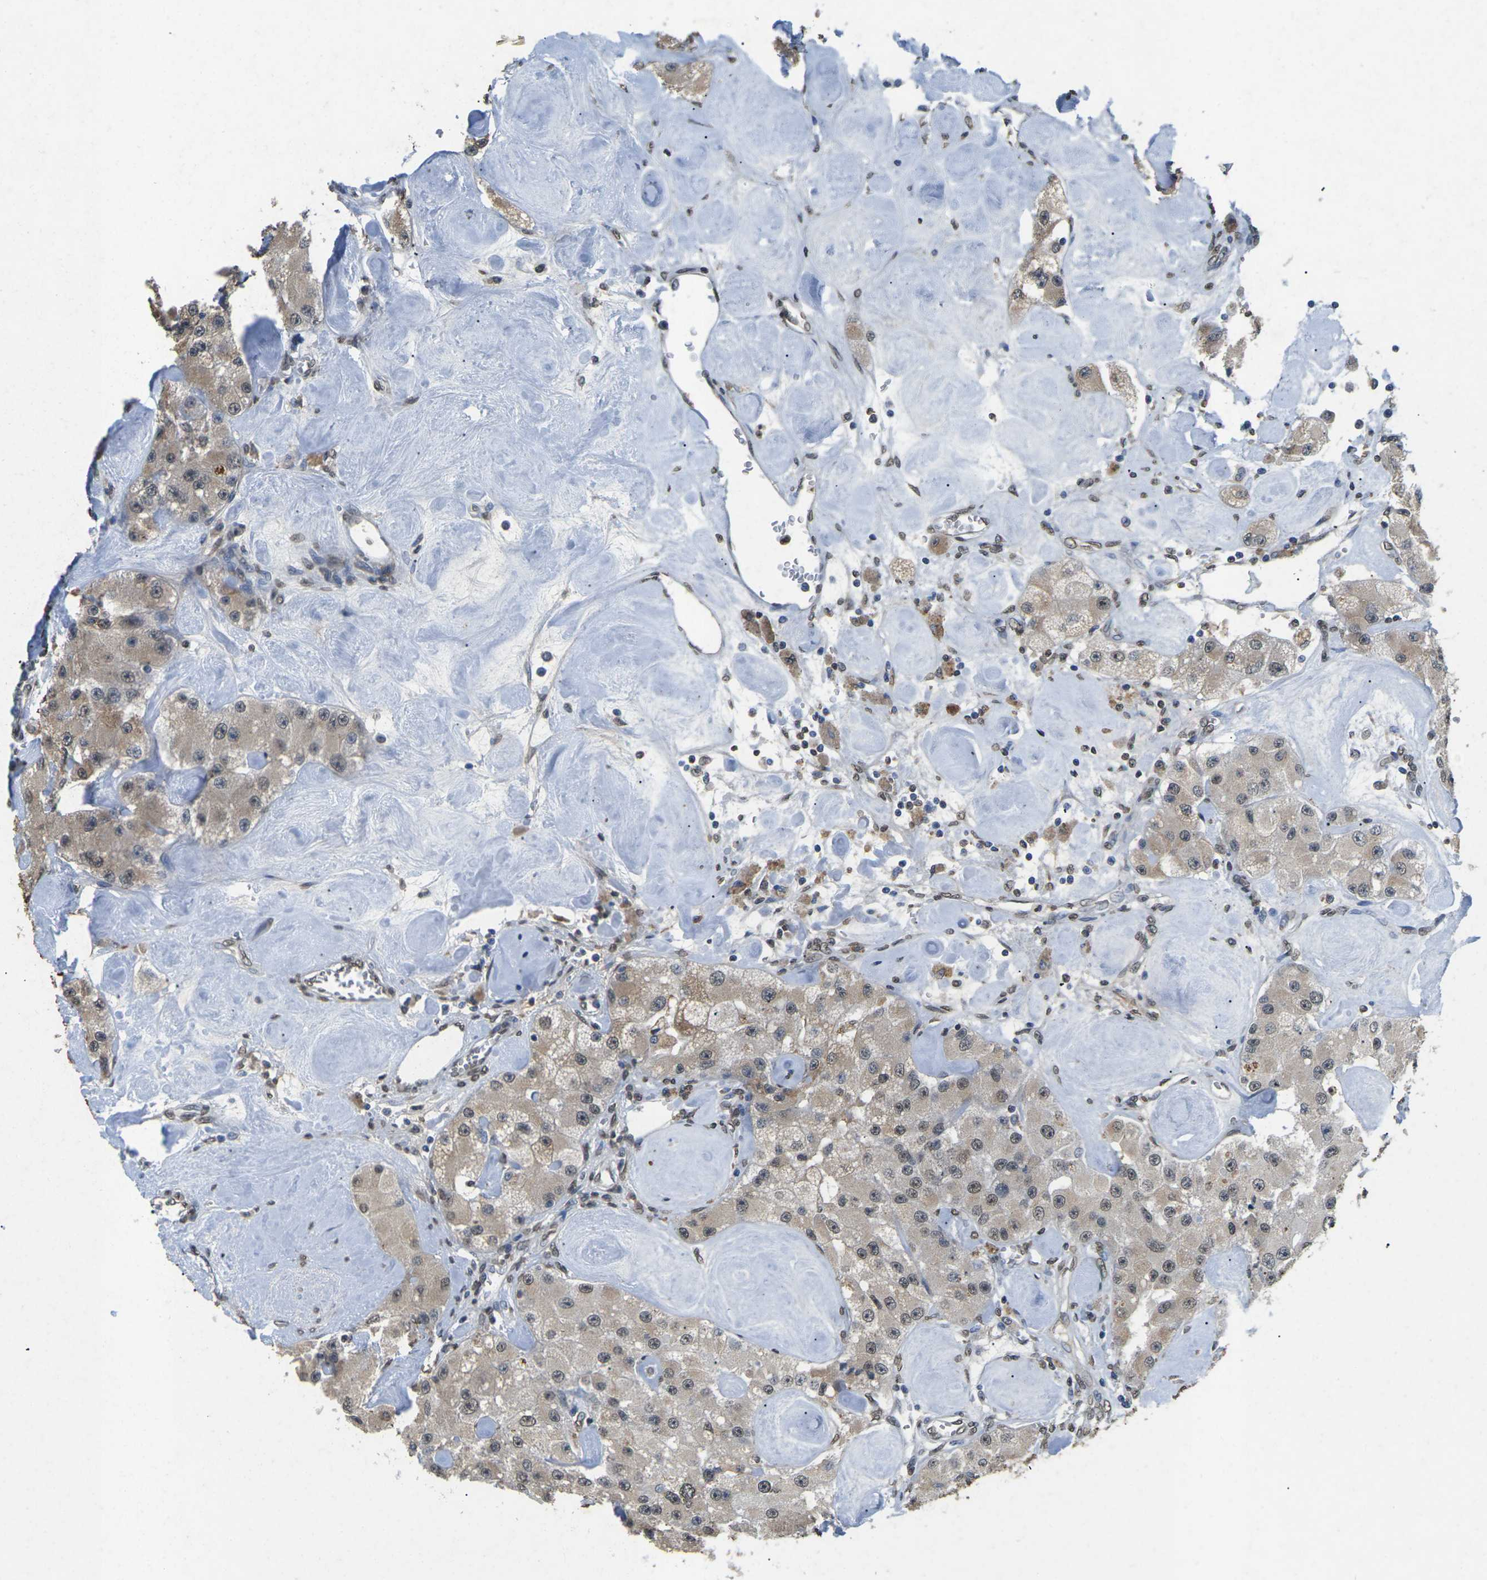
{"staining": {"intensity": "weak", "quantity": "25%-75%", "location": "cytoplasmic/membranous"}, "tissue": "carcinoid", "cell_type": "Tumor cells", "image_type": "cancer", "snomed": [{"axis": "morphology", "description": "Carcinoid, malignant, NOS"}, {"axis": "topography", "description": "Pancreas"}], "caption": "A low amount of weak cytoplasmic/membranous staining is appreciated in about 25%-75% of tumor cells in carcinoid tissue.", "gene": "SCNN1B", "patient": {"sex": "male", "age": 41}}